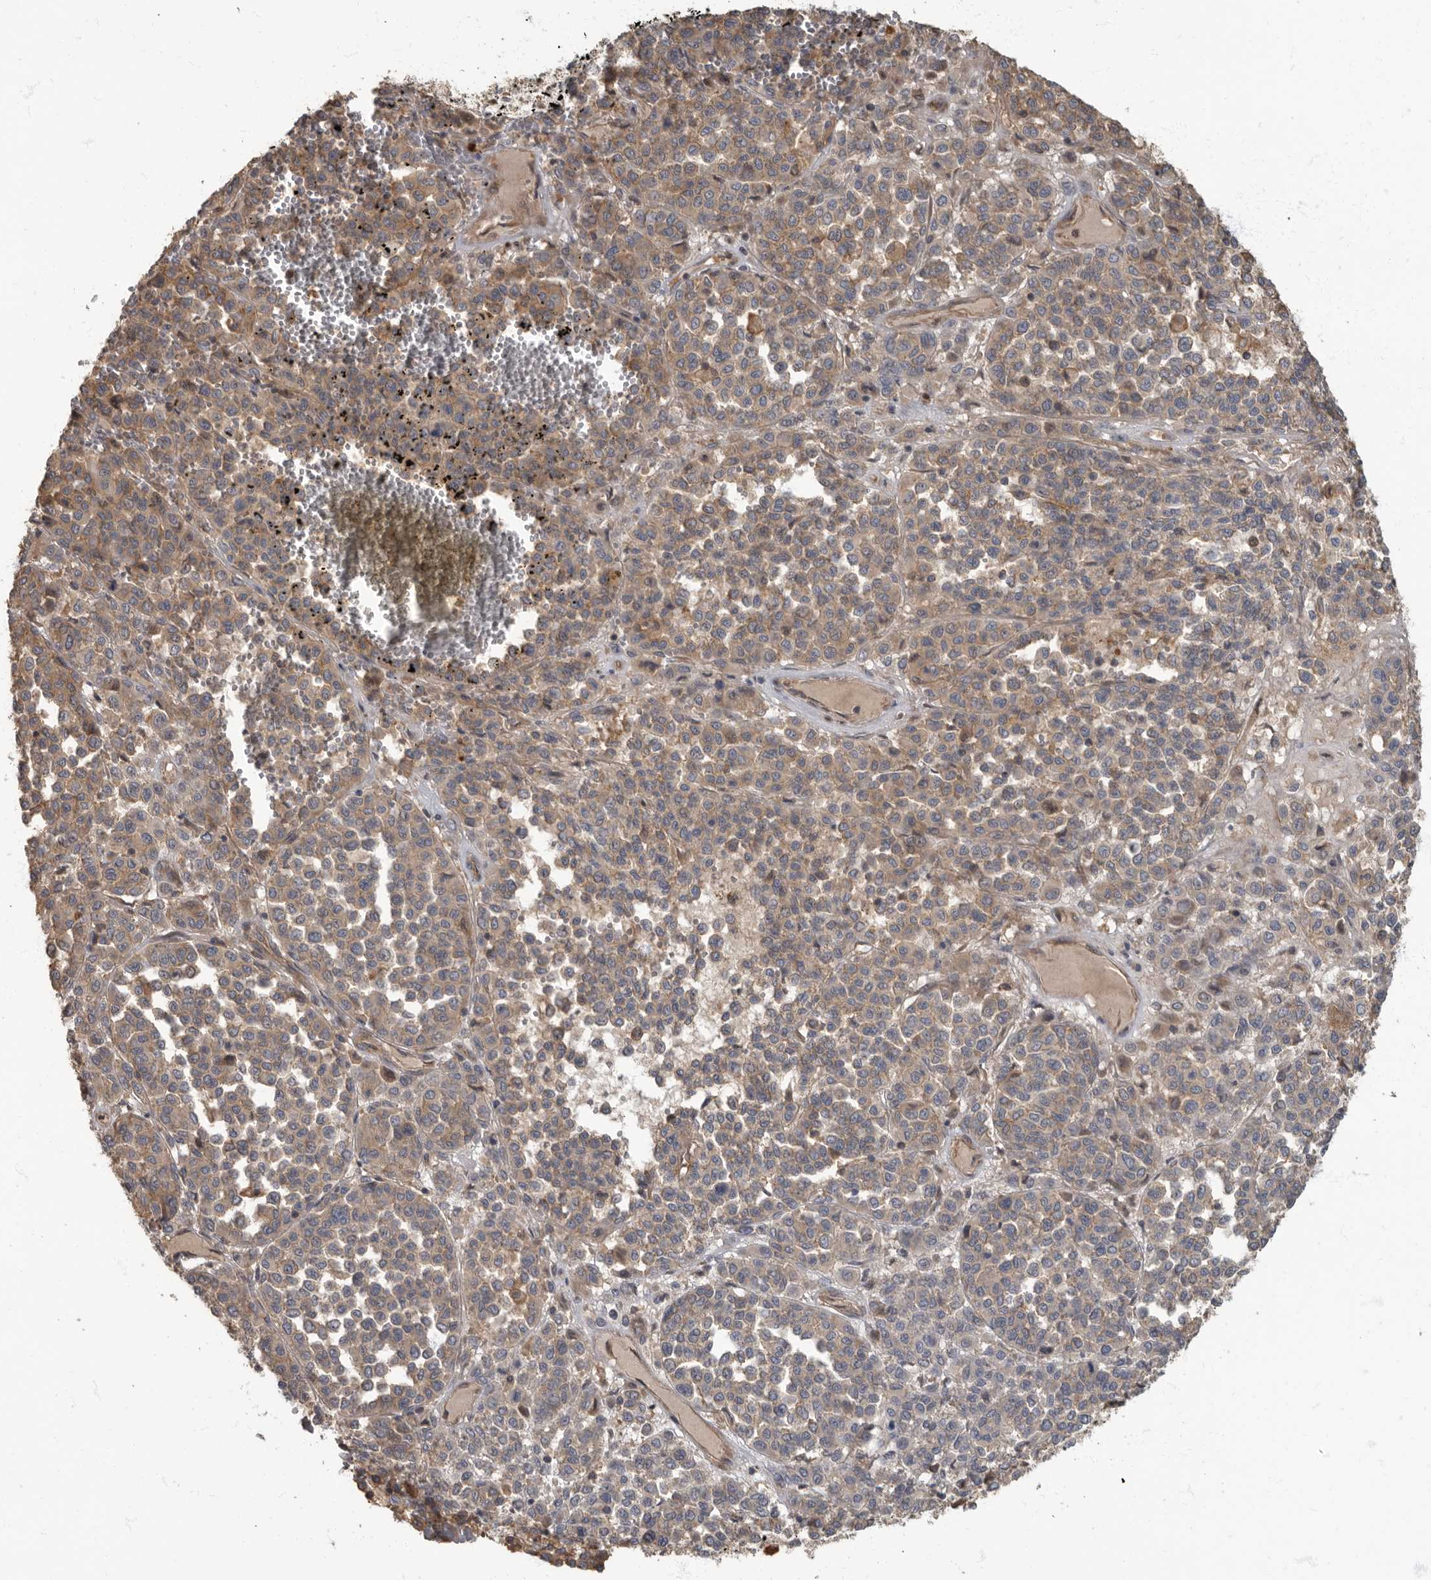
{"staining": {"intensity": "weak", "quantity": ">75%", "location": "cytoplasmic/membranous"}, "tissue": "melanoma", "cell_type": "Tumor cells", "image_type": "cancer", "snomed": [{"axis": "morphology", "description": "Malignant melanoma, Metastatic site"}, {"axis": "topography", "description": "Pancreas"}], "caption": "Immunohistochemistry (IHC) photomicrograph of neoplastic tissue: melanoma stained using immunohistochemistry shows low levels of weak protein expression localized specifically in the cytoplasmic/membranous of tumor cells, appearing as a cytoplasmic/membranous brown color.", "gene": "DAAM1", "patient": {"sex": "female", "age": 30}}